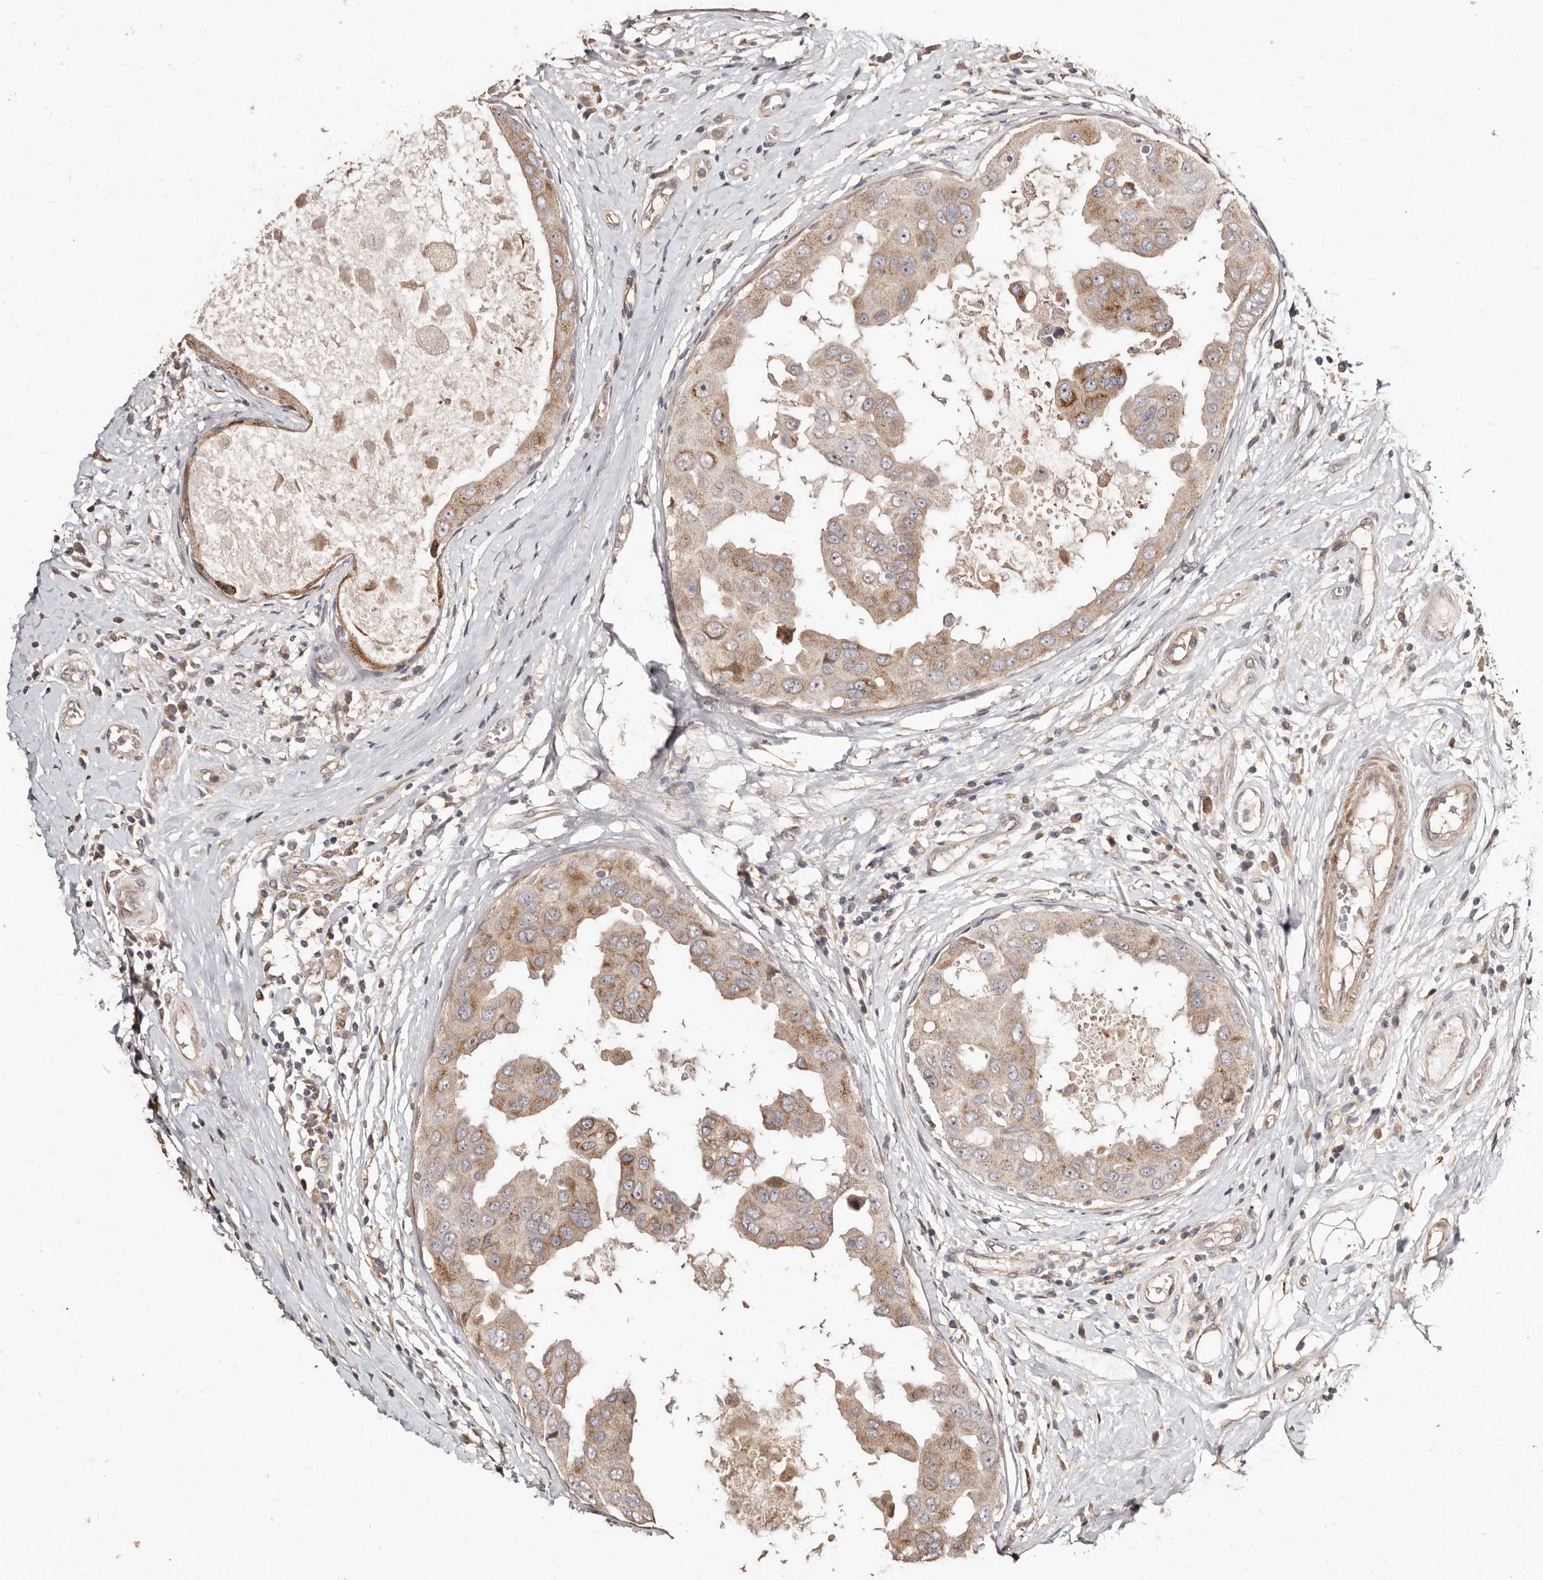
{"staining": {"intensity": "moderate", "quantity": "<25%", "location": "cytoplasmic/membranous"}, "tissue": "breast cancer", "cell_type": "Tumor cells", "image_type": "cancer", "snomed": [{"axis": "morphology", "description": "Duct carcinoma"}, {"axis": "topography", "description": "Breast"}], "caption": "Invasive ductal carcinoma (breast) was stained to show a protein in brown. There is low levels of moderate cytoplasmic/membranous expression in about <25% of tumor cells. The staining was performed using DAB, with brown indicating positive protein expression. Nuclei are stained blue with hematoxylin.", "gene": "APOL6", "patient": {"sex": "female", "age": 27}}